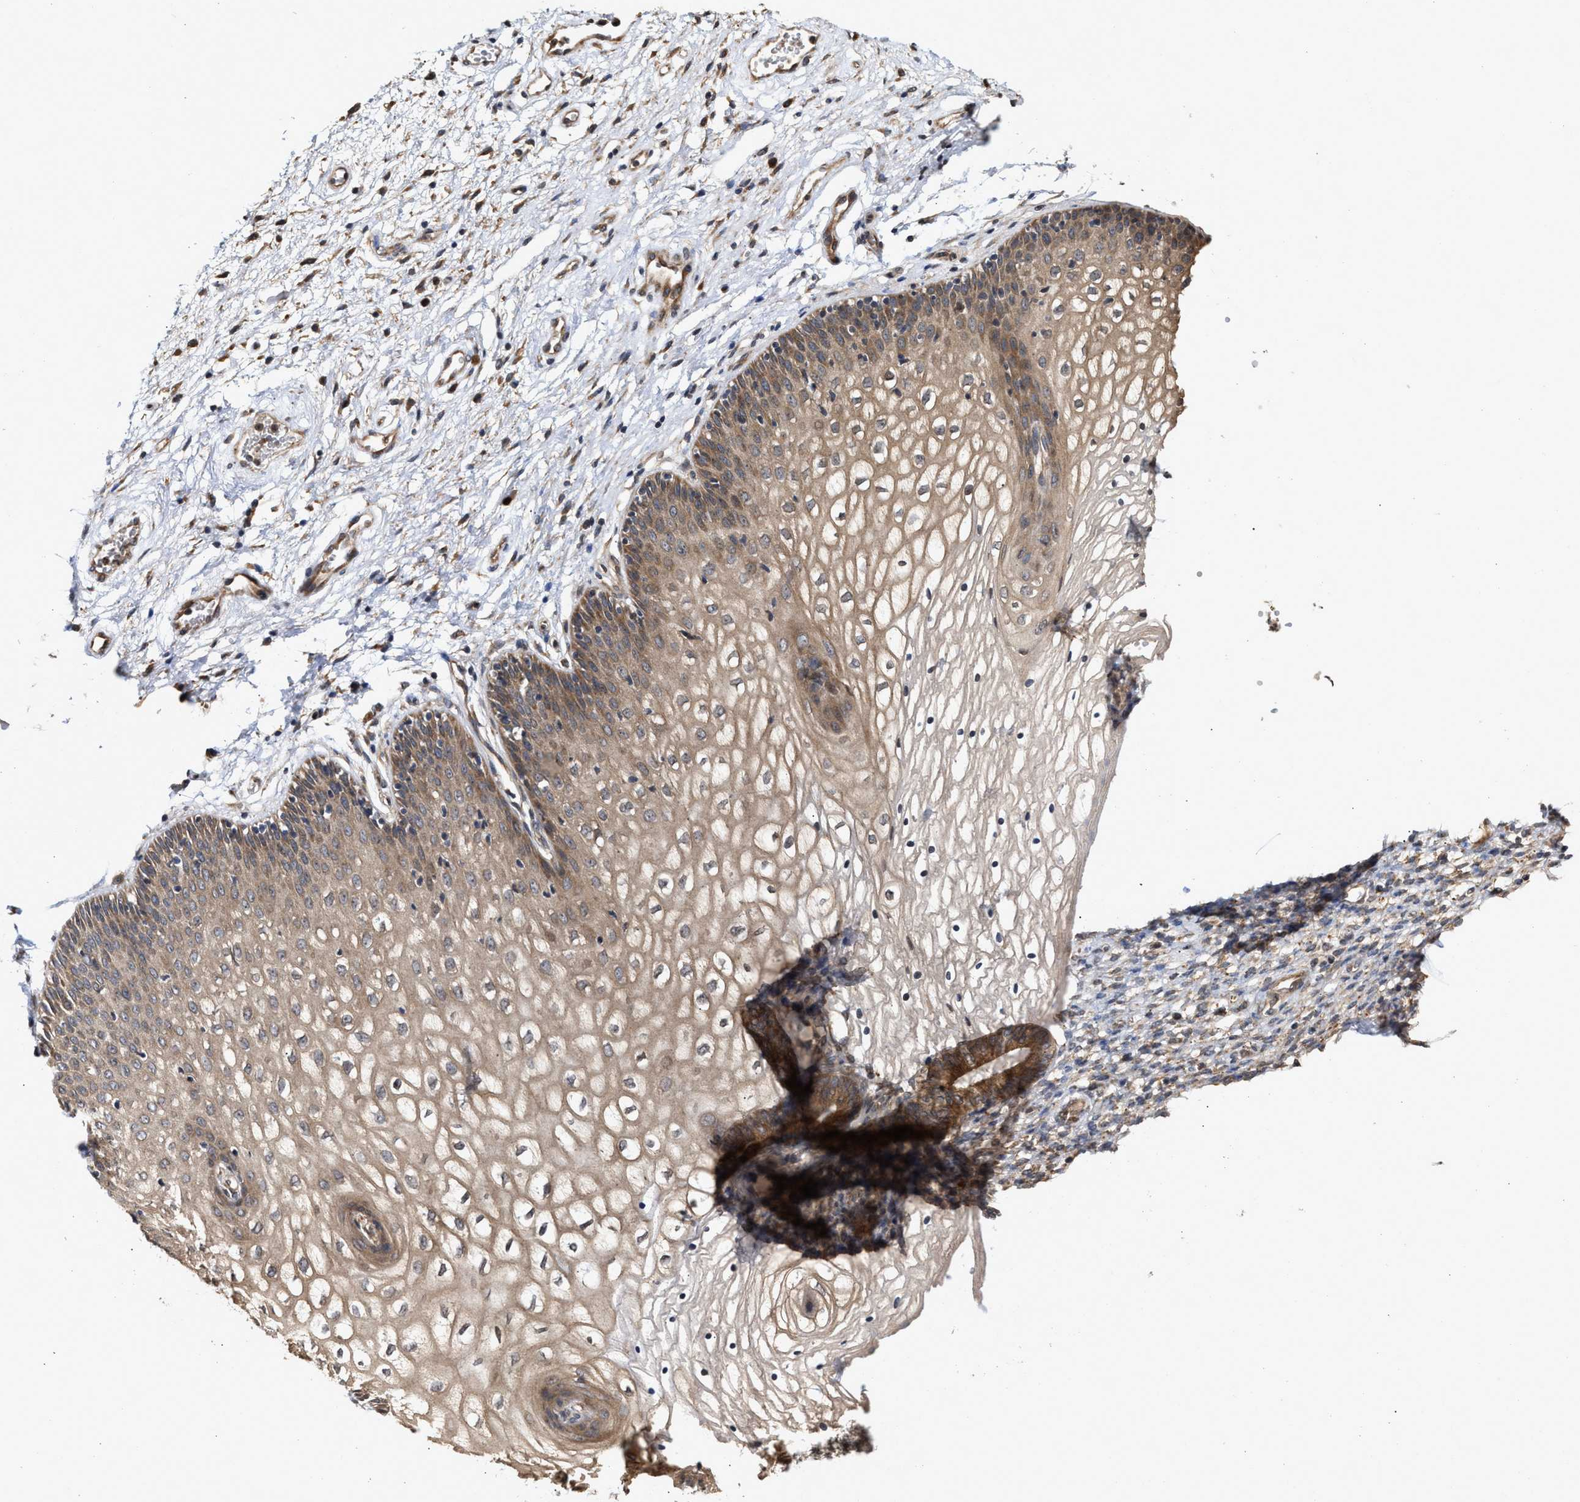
{"staining": {"intensity": "moderate", "quantity": ">75%", "location": "cytoplasmic/membranous"}, "tissue": "vagina", "cell_type": "Squamous epithelial cells", "image_type": "normal", "snomed": [{"axis": "morphology", "description": "Normal tissue, NOS"}, {"axis": "topography", "description": "Vagina"}], "caption": "Immunohistochemical staining of normal vagina demonstrates >75% levels of moderate cytoplasmic/membranous protein expression in approximately >75% of squamous epithelial cells. Nuclei are stained in blue.", "gene": "SAR1A", "patient": {"sex": "female", "age": 34}}